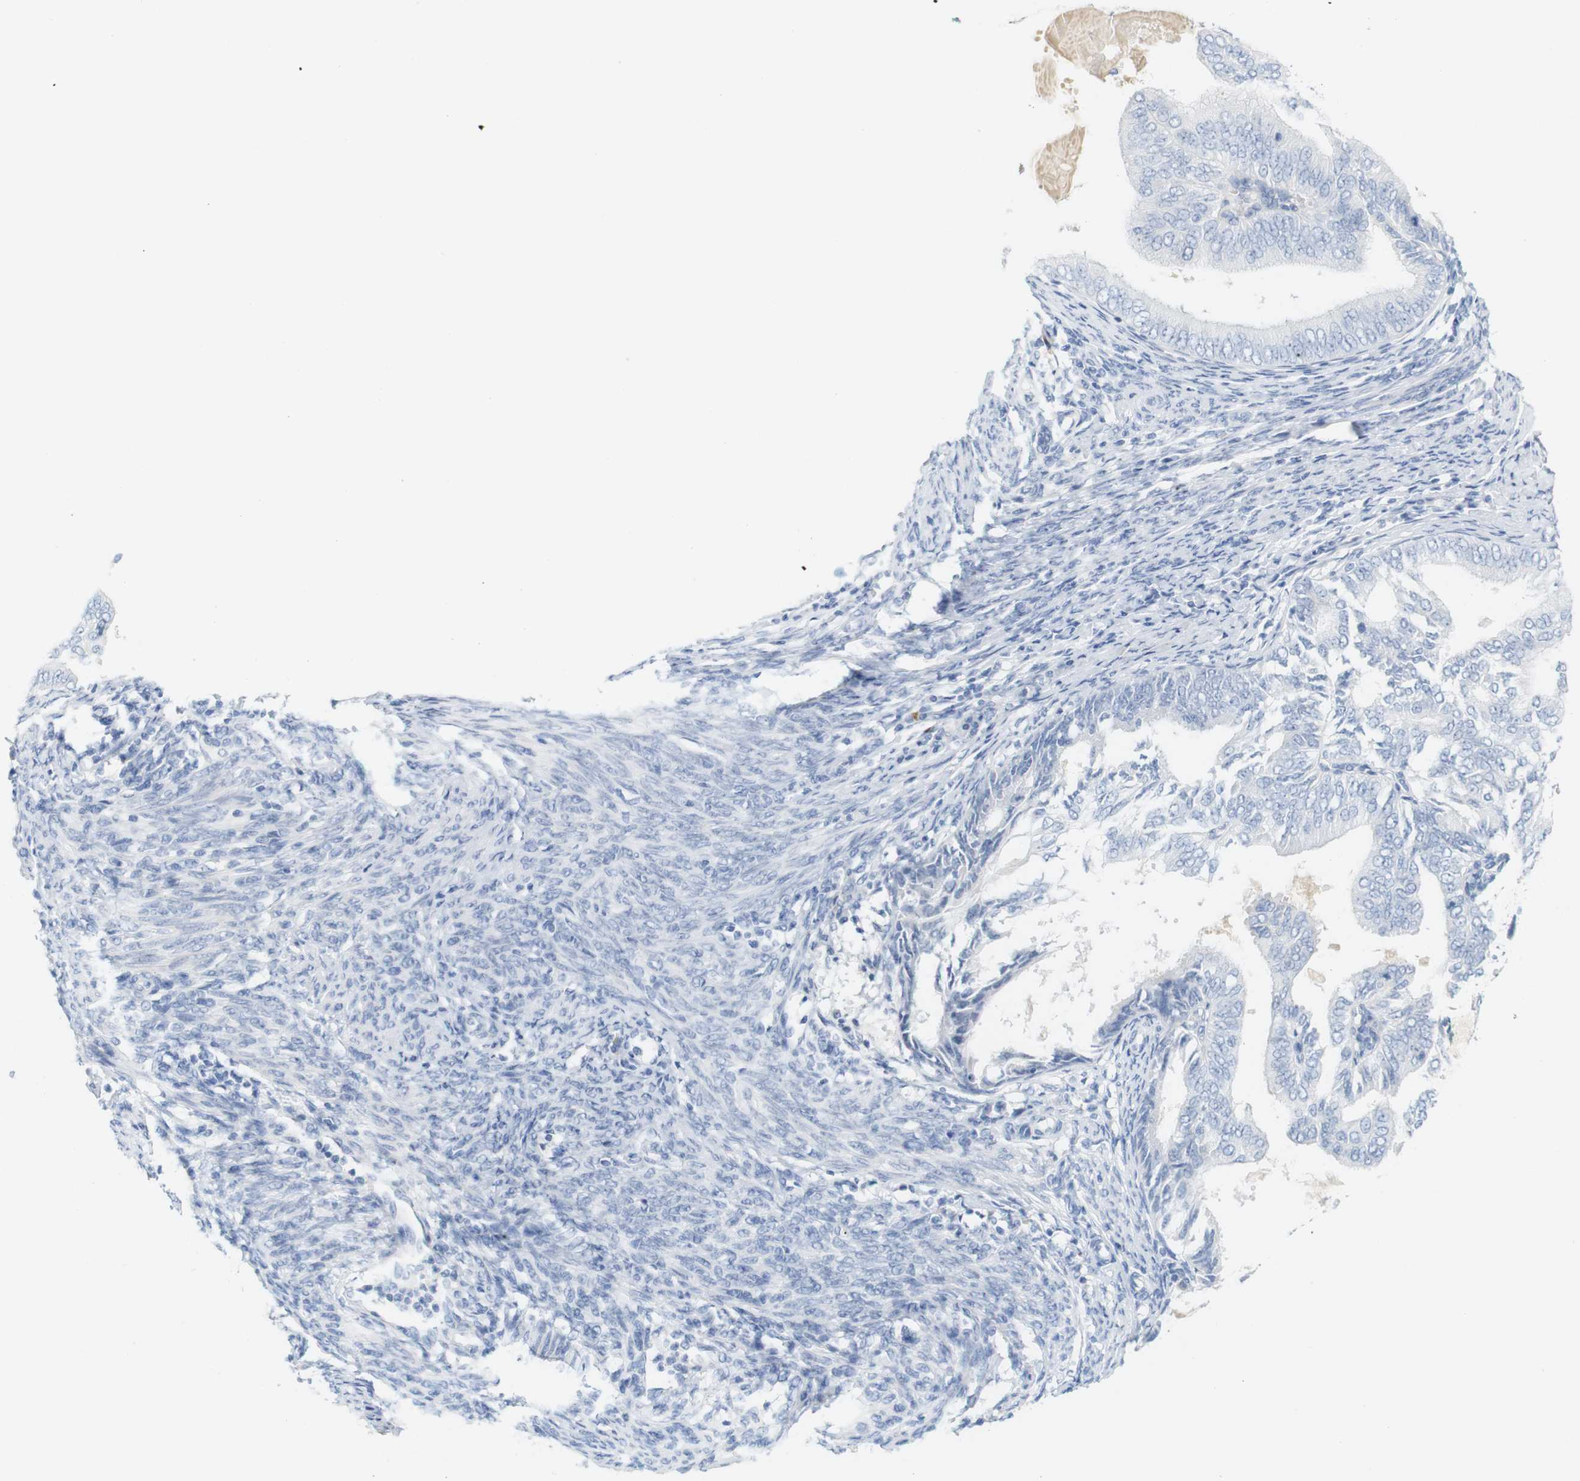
{"staining": {"intensity": "negative", "quantity": "none", "location": "none"}, "tissue": "endometrial cancer", "cell_type": "Tumor cells", "image_type": "cancer", "snomed": [{"axis": "morphology", "description": "Adenocarcinoma, NOS"}, {"axis": "topography", "description": "Endometrium"}], "caption": "Human endometrial cancer stained for a protein using IHC exhibits no expression in tumor cells.", "gene": "RGS9", "patient": {"sex": "female", "age": 58}}